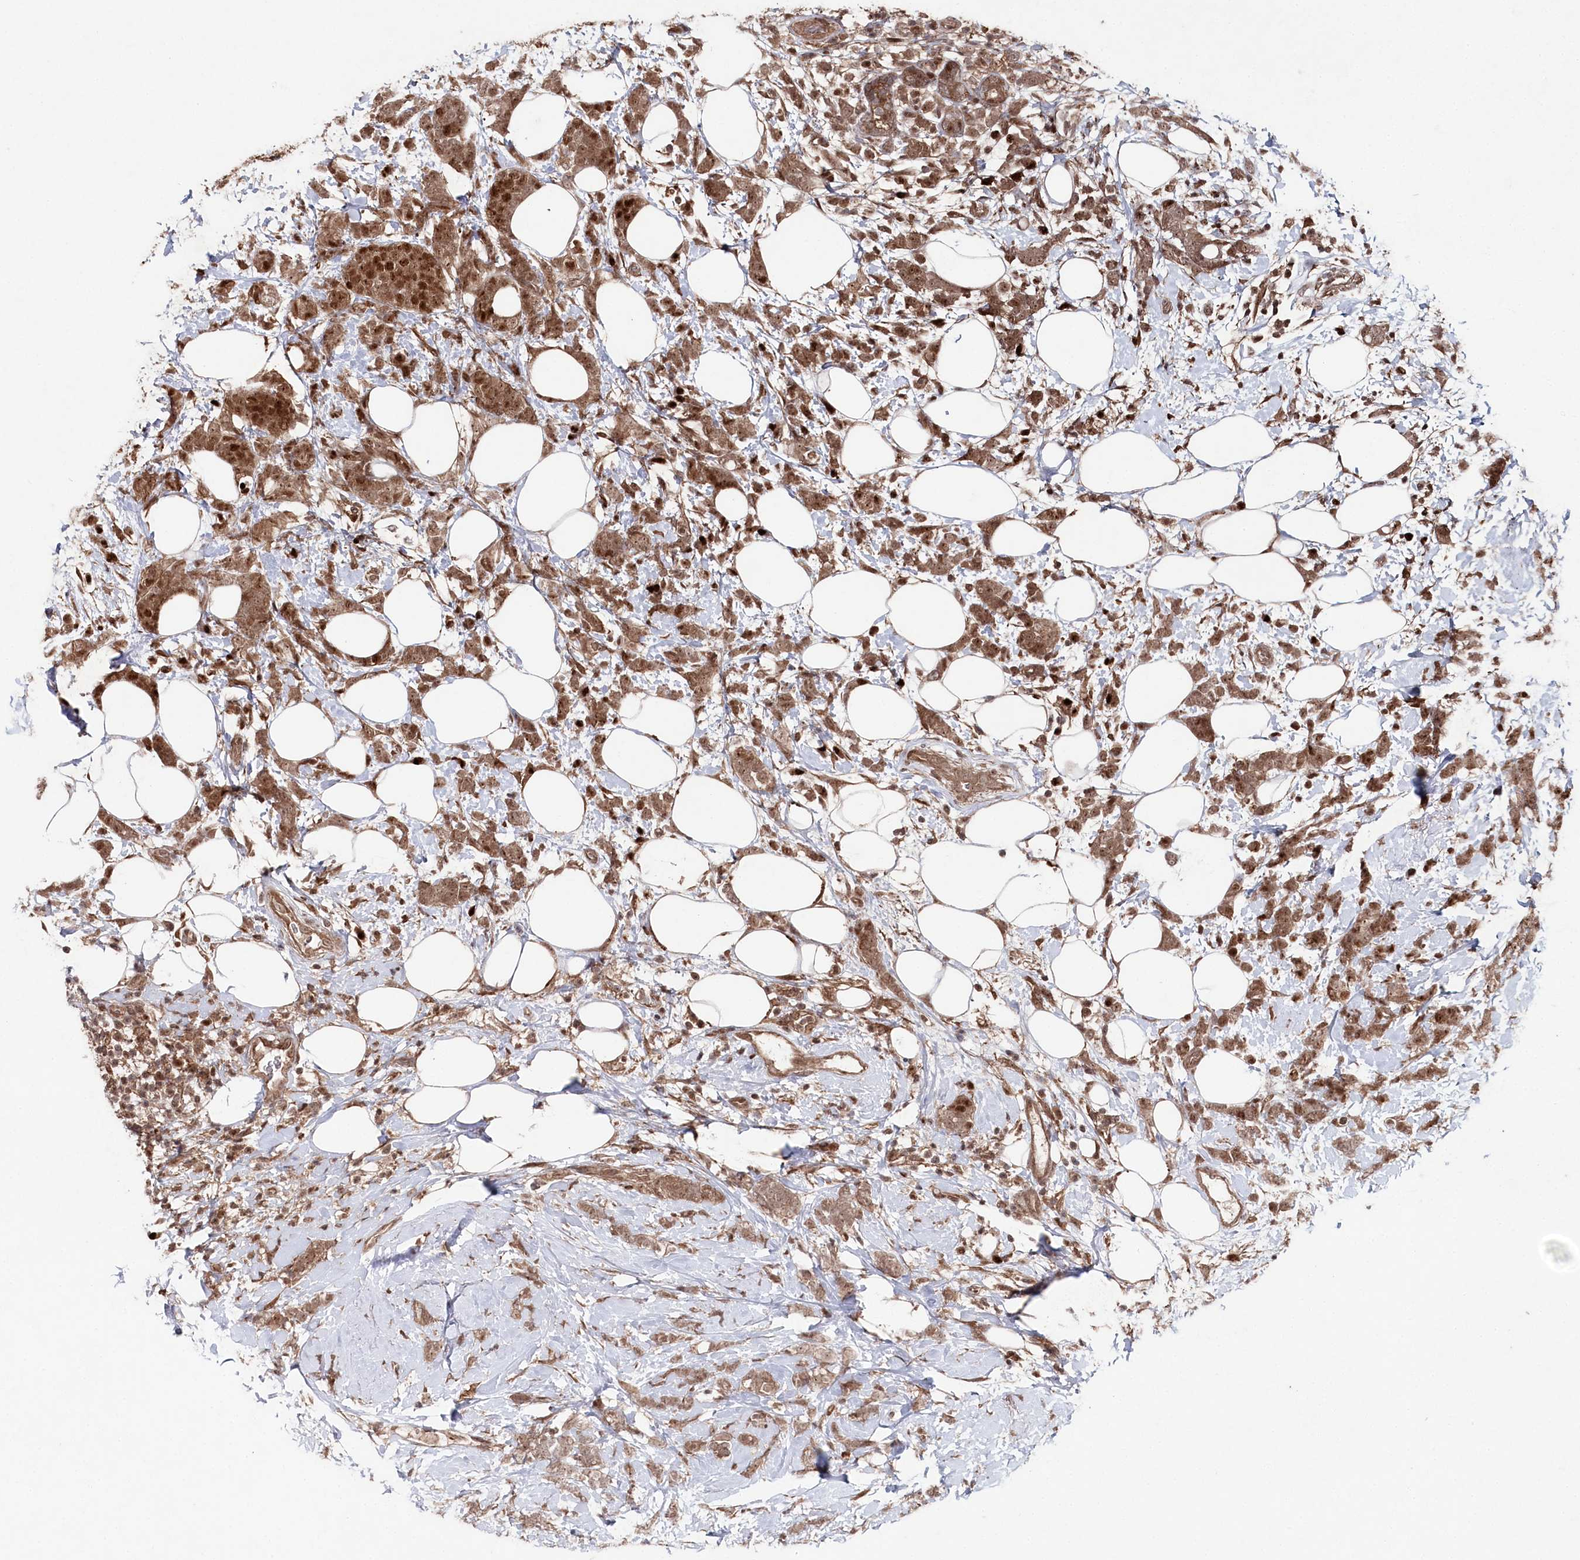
{"staining": {"intensity": "moderate", "quantity": ">75%", "location": "cytoplasmic/membranous,nuclear"}, "tissue": "breast cancer", "cell_type": "Tumor cells", "image_type": "cancer", "snomed": [{"axis": "morphology", "description": "Lobular carcinoma"}, {"axis": "topography", "description": "Breast"}], "caption": "An image of human lobular carcinoma (breast) stained for a protein reveals moderate cytoplasmic/membranous and nuclear brown staining in tumor cells.", "gene": "BORCS7", "patient": {"sex": "female", "age": 58}}